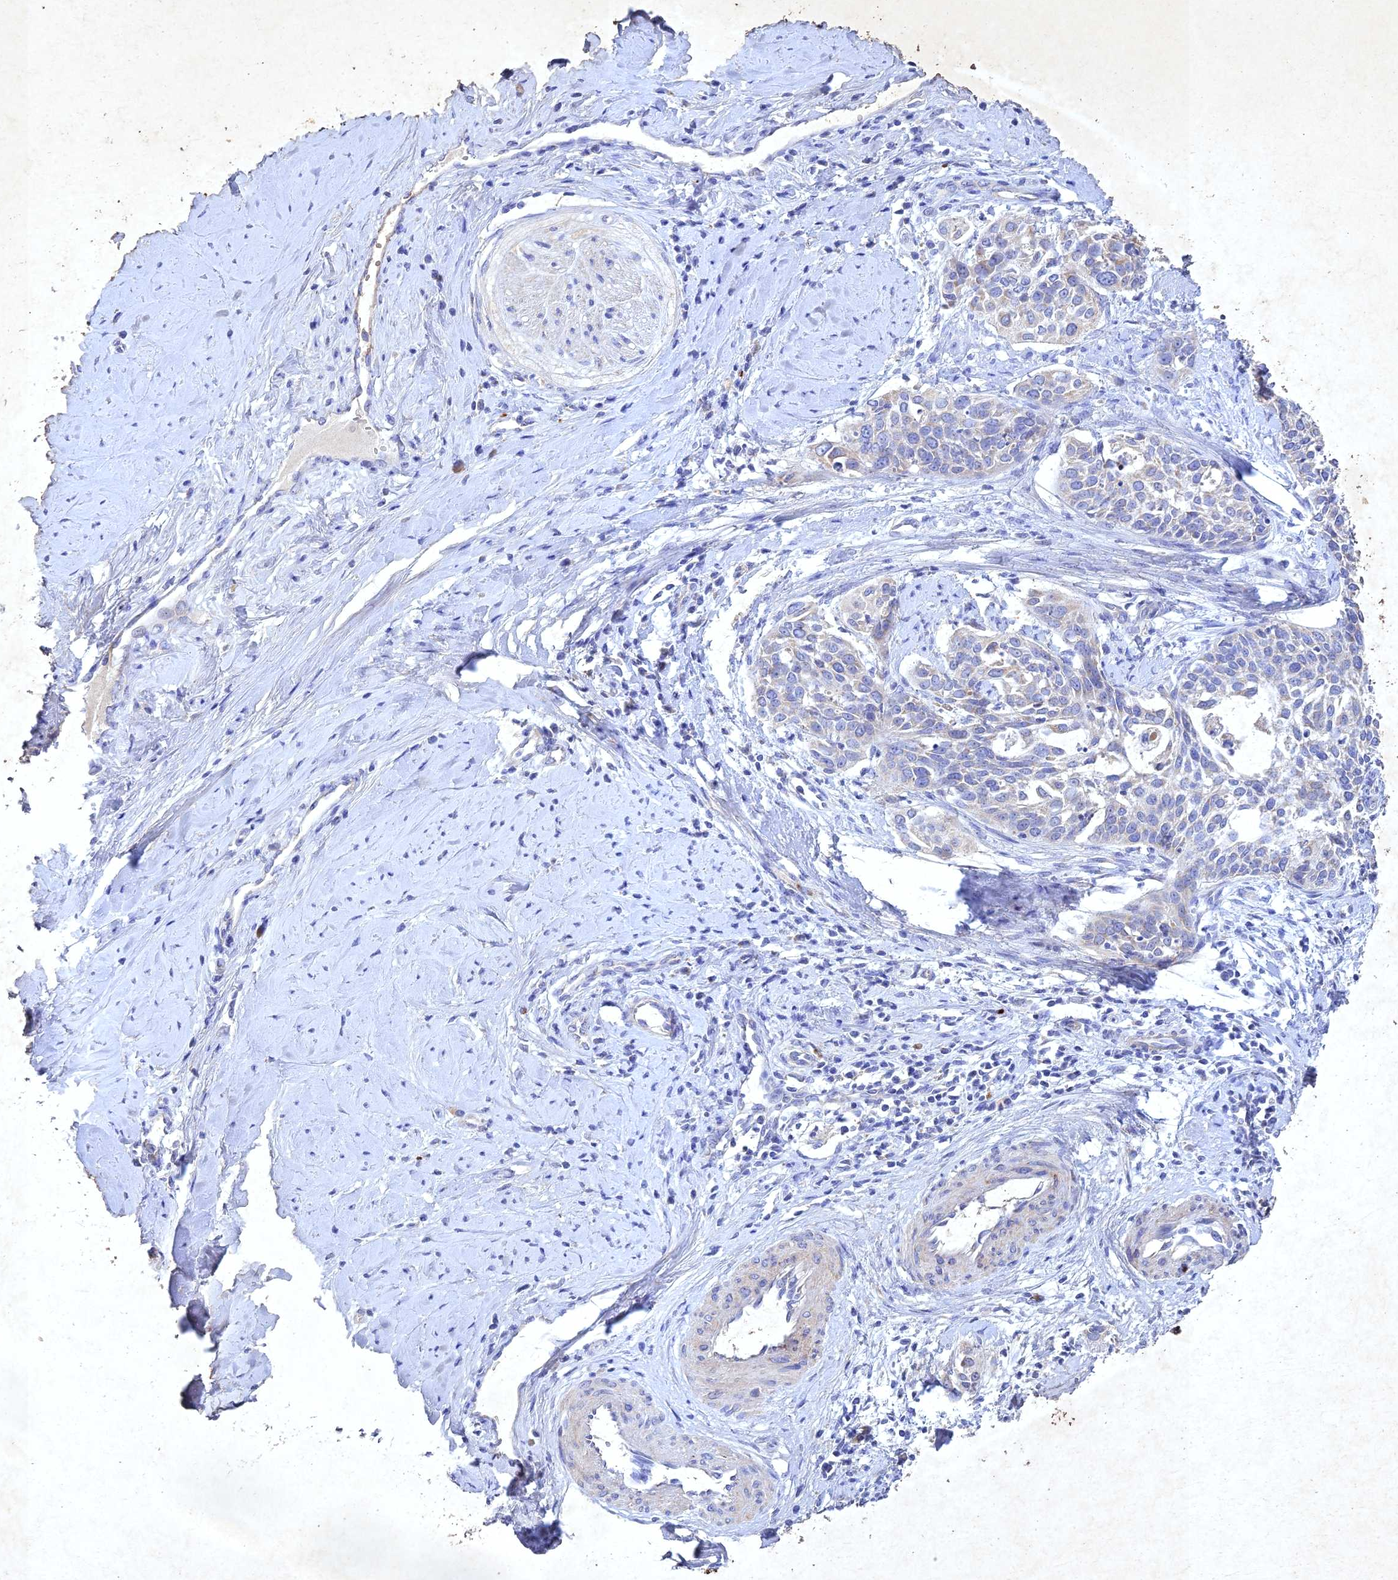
{"staining": {"intensity": "weak", "quantity": "<25%", "location": "cytoplasmic/membranous"}, "tissue": "cervical cancer", "cell_type": "Tumor cells", "image_type": "cancer", "snomed": [{"axis": "morphology", "description": "Squamous cell carcinoma, NOS"}, {"axis": "topography", "description": "Cervix"}], "caption": "A micrograph of human cervical cancer (squamous cell carcinoma) is negative for staining in tumor cells.", "gene": "NDUFV1", "patient": {"sex": "female", "age": 44}}